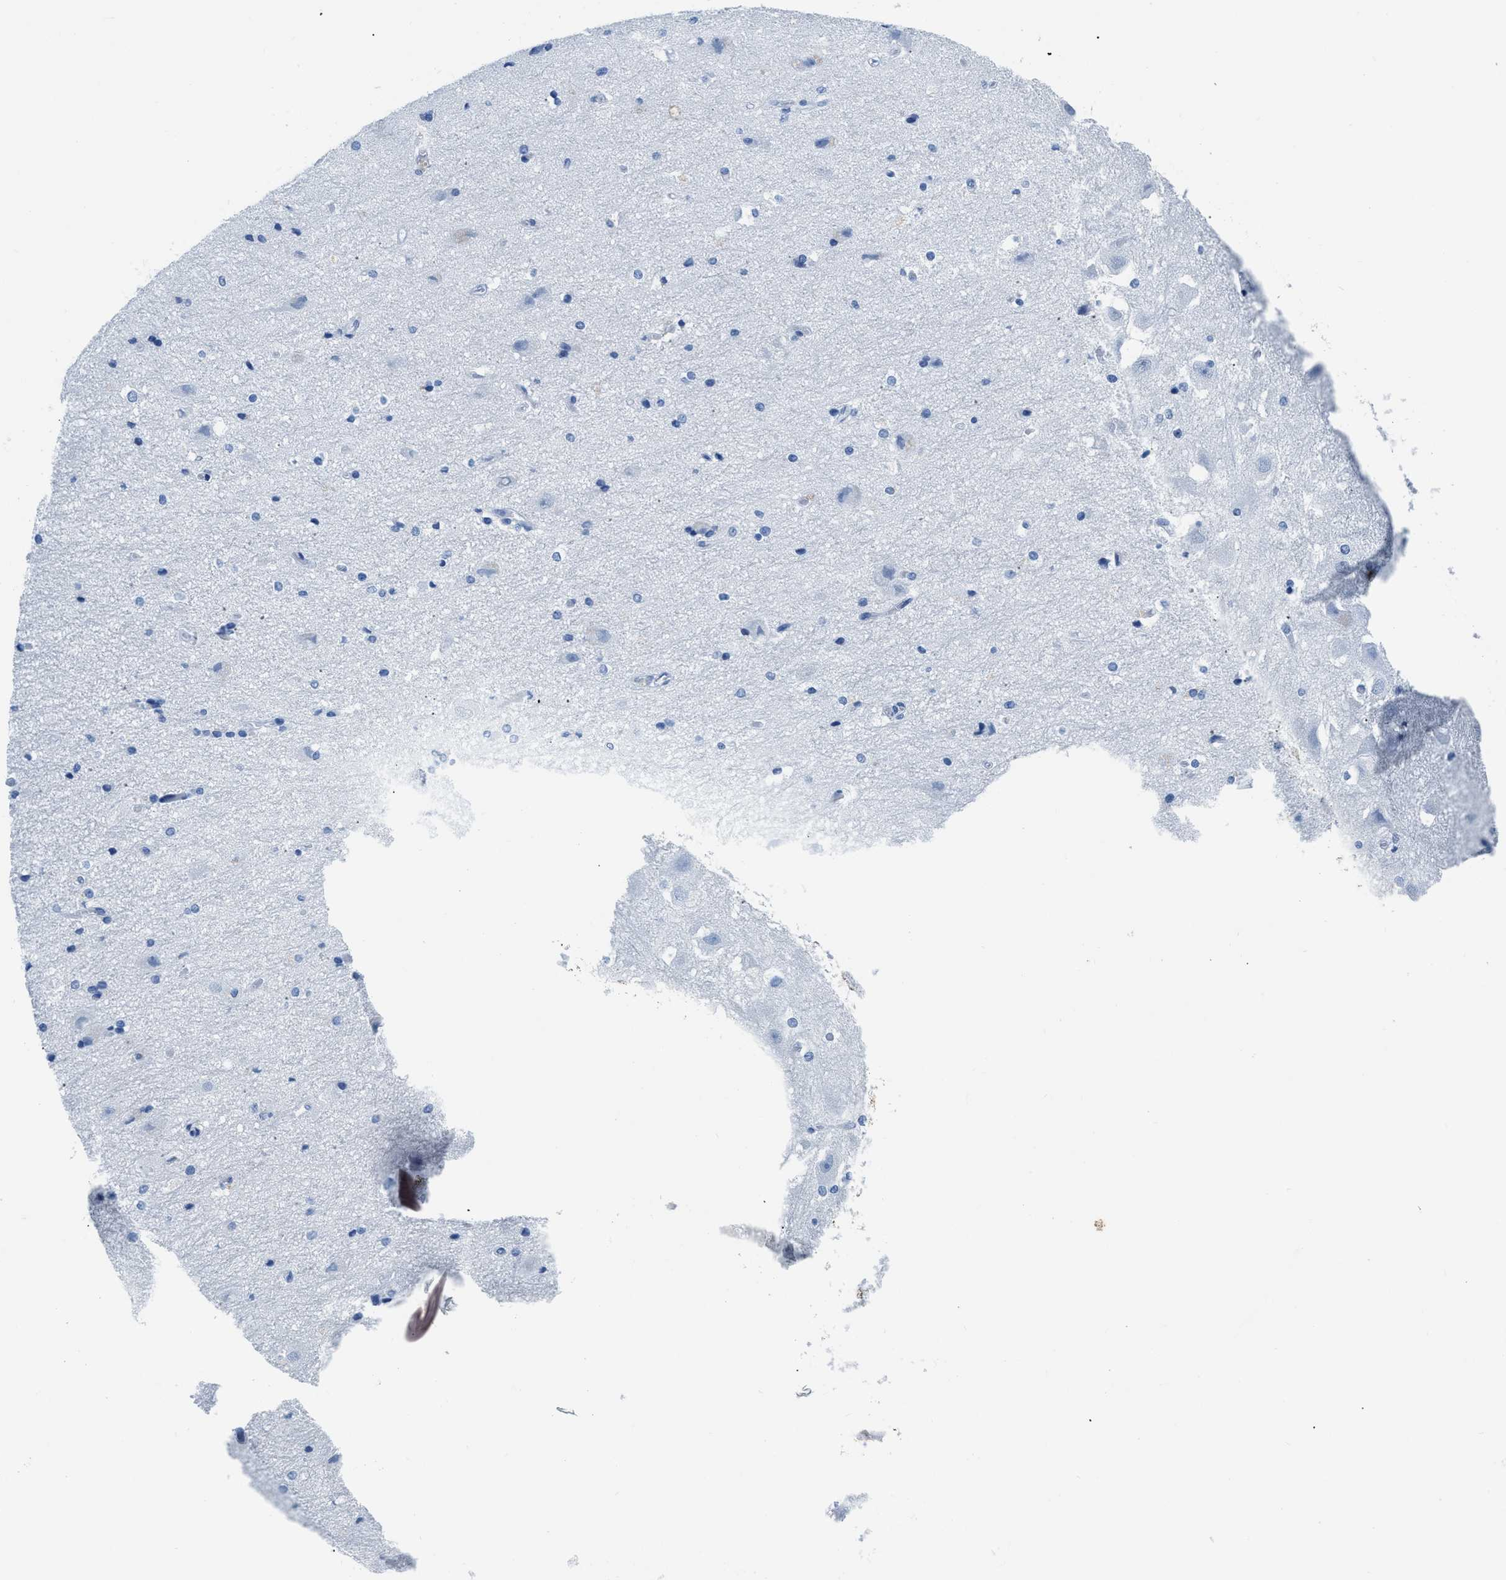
{"staining": {"intensity": "negative", "quantity": "none", "location": "none"}, "tissue": "hippocampus", "cell_type": "Glial cells", "image_type": "normal", "snomed": [{"axis": "morphology", "description": "Normal tissue, NOS"}, {"axis": "topography", "description": "Hippocampus"}], "caption": "An immunohistochemistry (IHC) histopathology image of unremarkable hippocampus is shown. There is no staining in glial cells of hippocampus.", "gene": "NFATC2", "patient": {"sex": "female", "age": 19}}